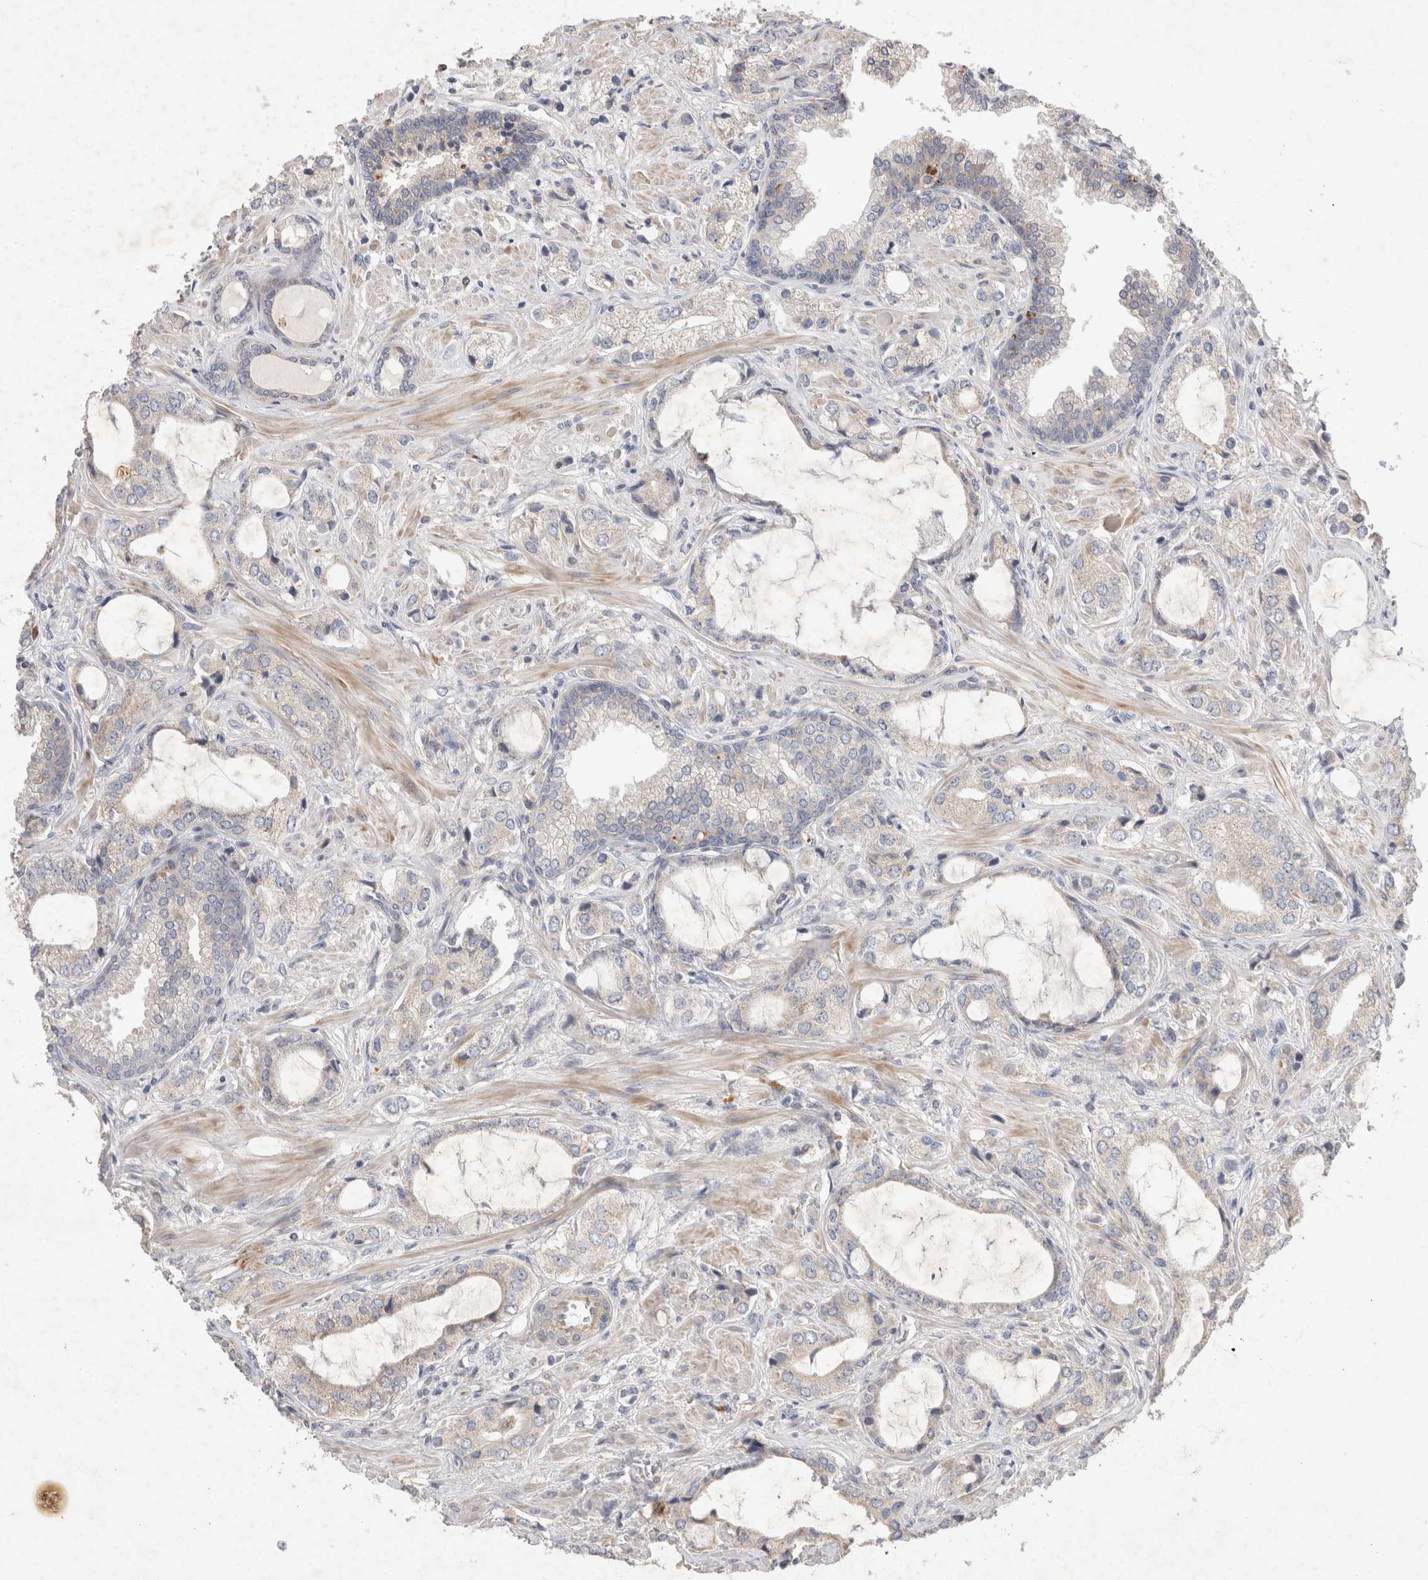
{"staining": {"intensity": "weak", "quantity": "<25%", "location": "cytoplasmic/membranous"}, "tissue": "prostate cancer", "cell_type": "Tumor cells", "image_type": "cancer", "snomed": [{"axis": "morphology", "description": "Adenocarcinoma, High grade"}, {"axis": "topography", "description": "Prostate"}], "caption": "IHC micrograph of neoplastic tissue: prostate cancer (high-grade adenocarcinoma) stained with DAB (3,3'-diaminobenzidine) shows no significant protein positivity in tumor cells. (DAB immunohistochemistry, high magnification).", "gene": "NMU", "patient": {"sex": "male", "age": 66}}